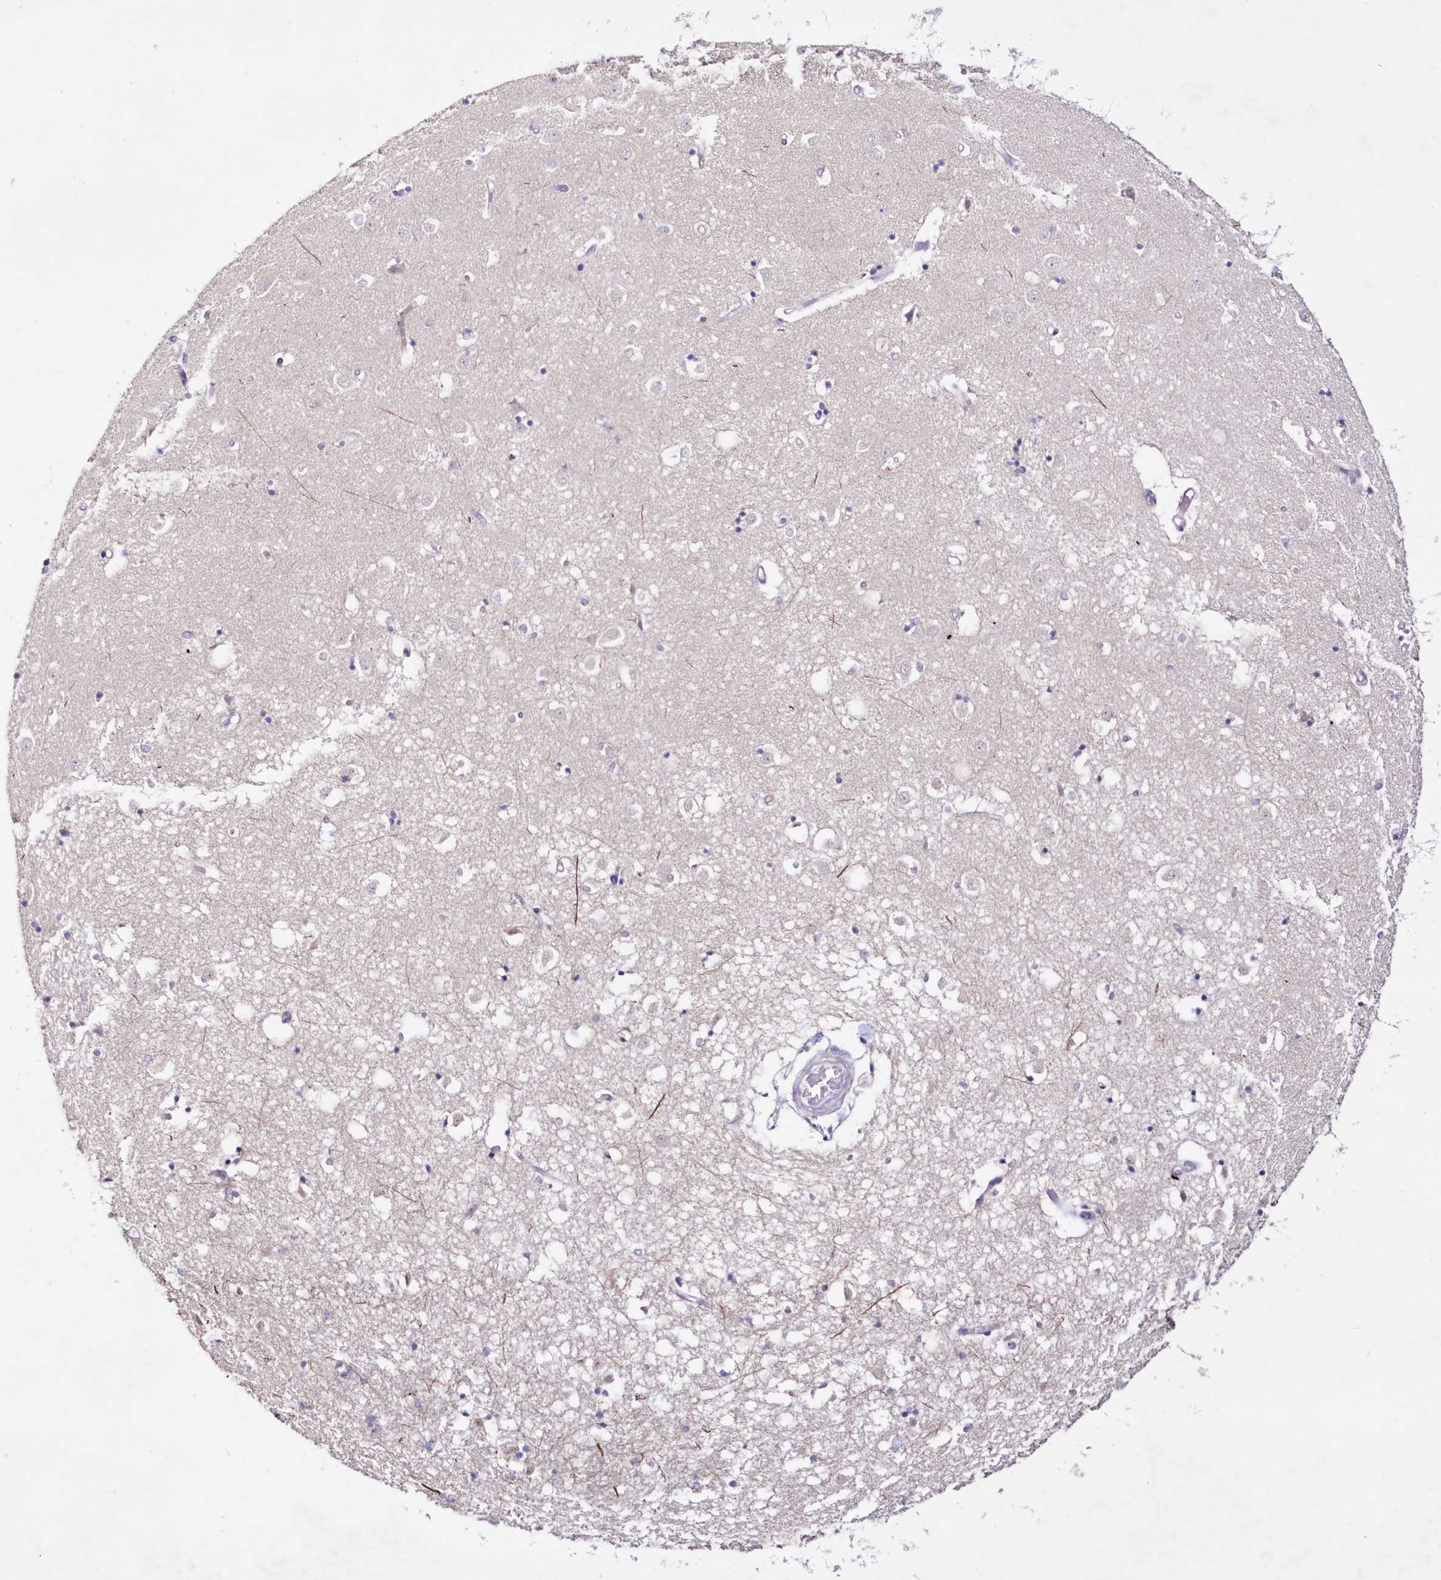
{"staining": {"intensity": "negative", "quantity": "none", "location": "none"}, "tissue": "caudate", "cell_type": "Glial cells", "image_type": "normal", "snomed": [{"axis": "morphology", "description": "Normal tissue, NOS"}, {"axis": "topography", "description": "Lateral ventricle wall"}], "caption": "This is a photomicrograph of immunohistochemistry (IHC) staining of normal caudate, which shows no expression in glial cells. (Stains: DAB immunohistochemistry with hematoxylin counter stain, Microscopy: brightfield microscopy at high magnification).", "gene": "NEU4", "patient": {"sex": "male", "age": 45}}